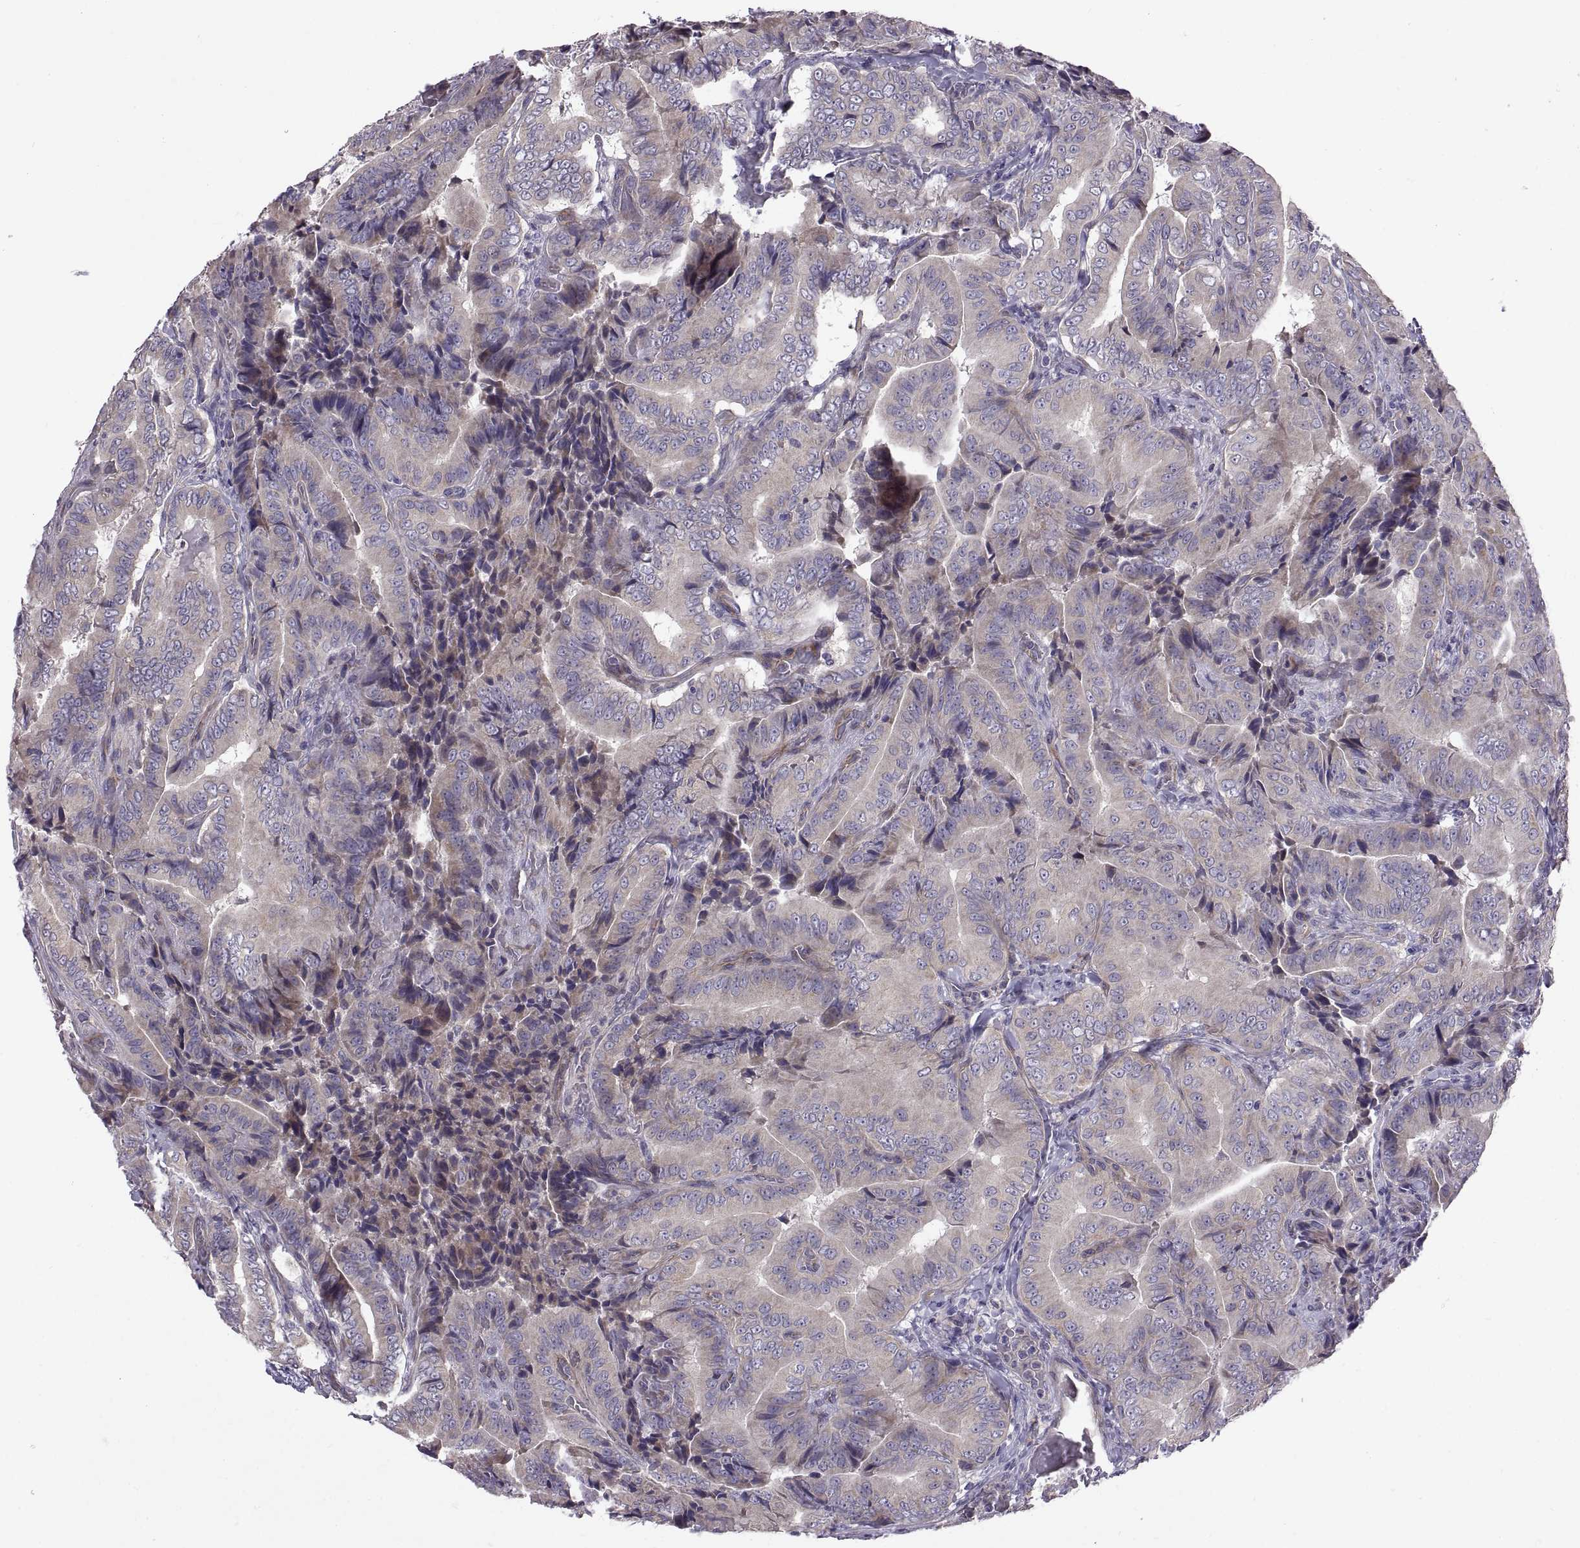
{"staining": {"intensity": "negative", "quantity": "none", "location": "none"}, "tissue": "thyroid cancer", "cell_type": "Tumor cells", "image_type": "cancer", "snomed": [{"axis": "morphology", "description": "Papillary adenocarcinoma, NOS"}, {"axis": "topography", "description": "Thyroid gland"}], "caption": "A high-resolution micrograph shows immunohistochemistry staining of thyroid cancer, which demonstrates no significant staining in tumor cells.", "gene": "ARSL", "patient": {"sex": "male", "age": 61}}